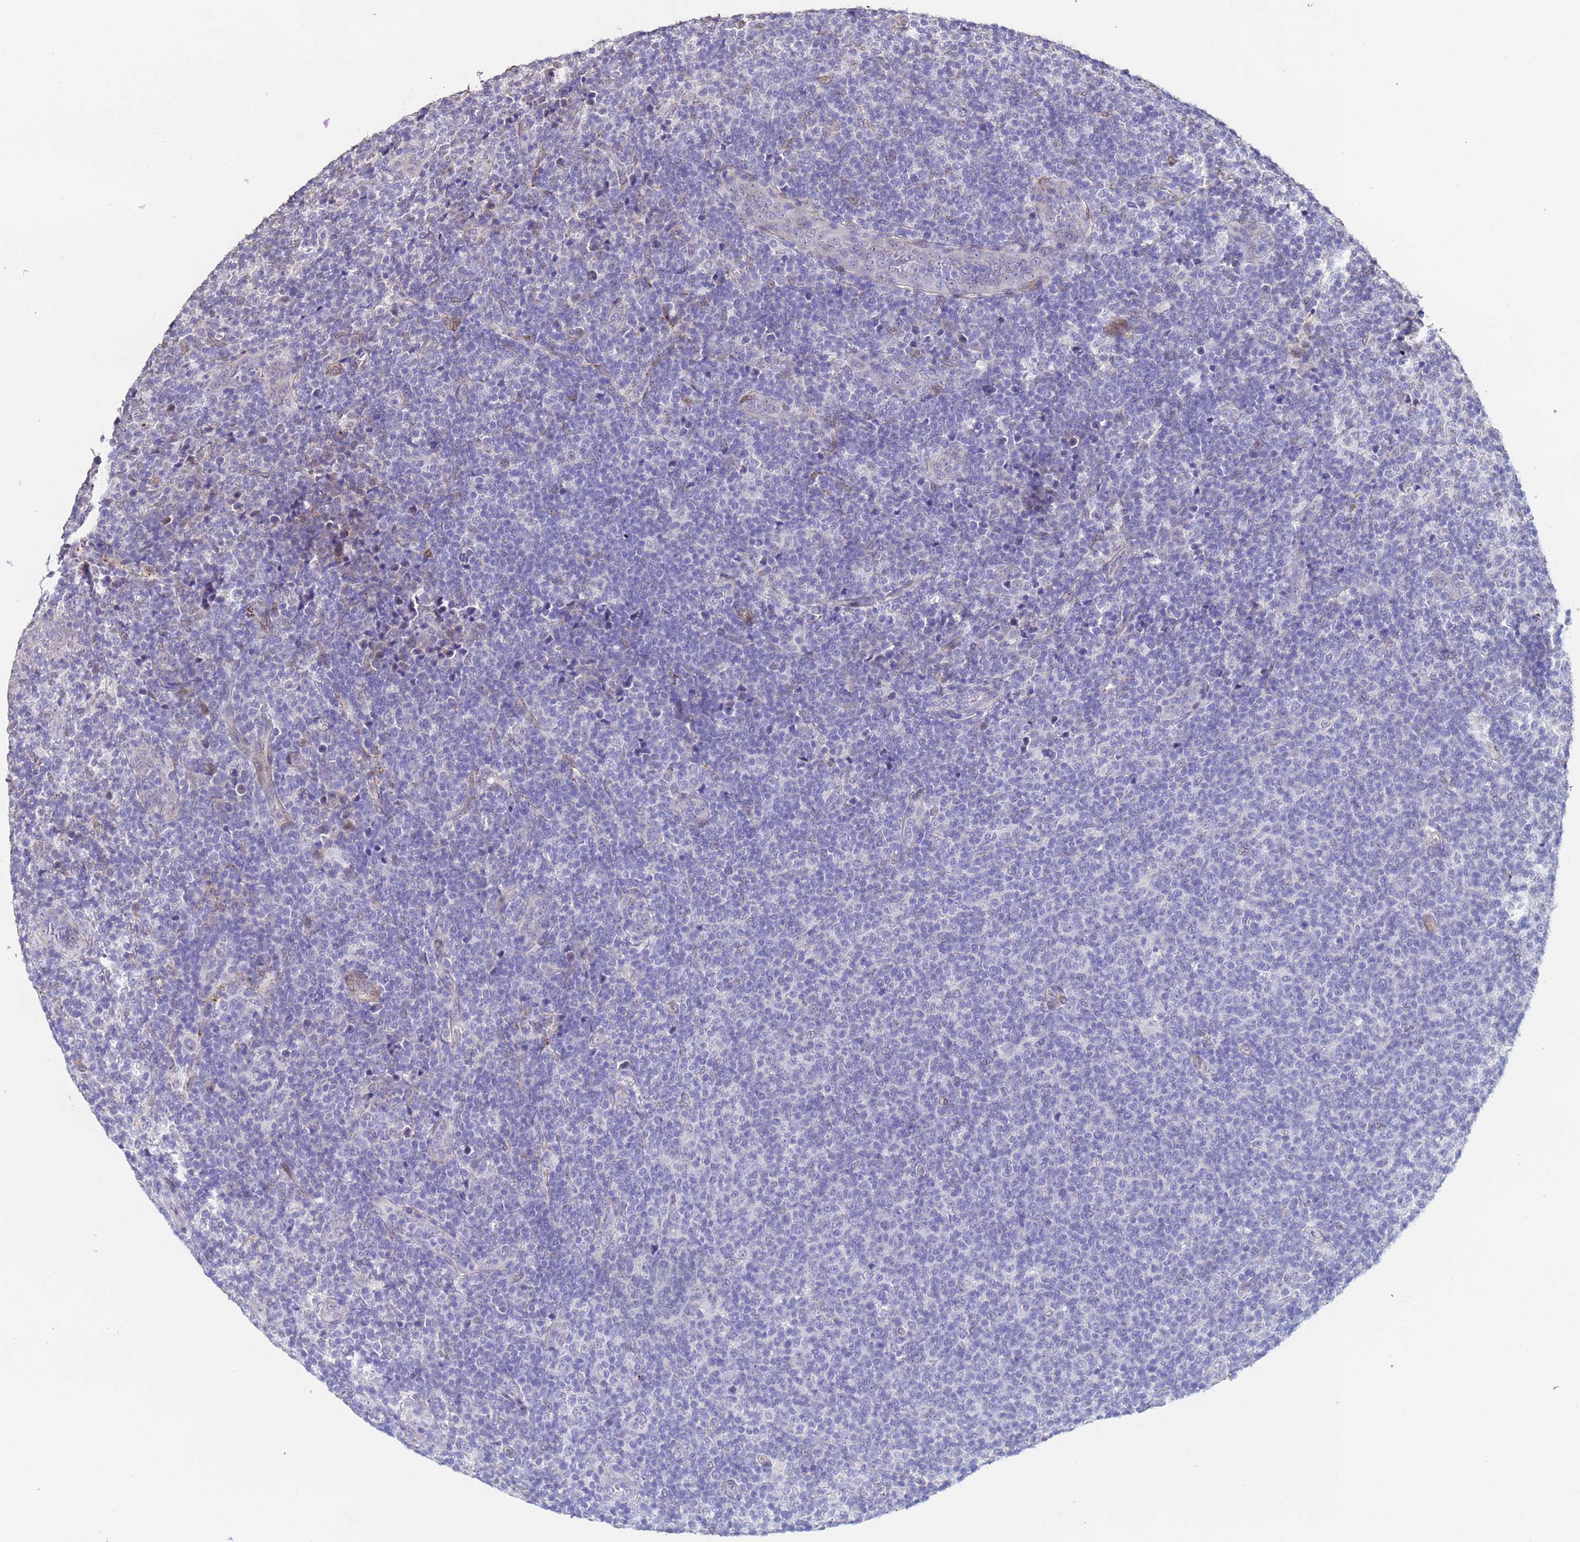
{"staining": {"intensity": "negative", "quantity": "none", "location": "none"}, "tissue": "lymphoma", "cell_type": "Tumor cells", "image_type": "cancer", "snomed": [{"axis": "morphology", "description": "Malignant lymphoma, non-Hodgkin's type, Low grade"}, {"axis": "topography", "description": "Lymph node"}], "caption": "The histopathology image exhibits no significant staining in tumor cells of malignant lymphoma, non-Hodgkin's type (low-grade). (DAB (3,3'-diaminobenzidine) immunohistochemistry with hematoxylin counter stain).", "gene": "TRIP6", "patient": {"sex": "male", "age": 66}}